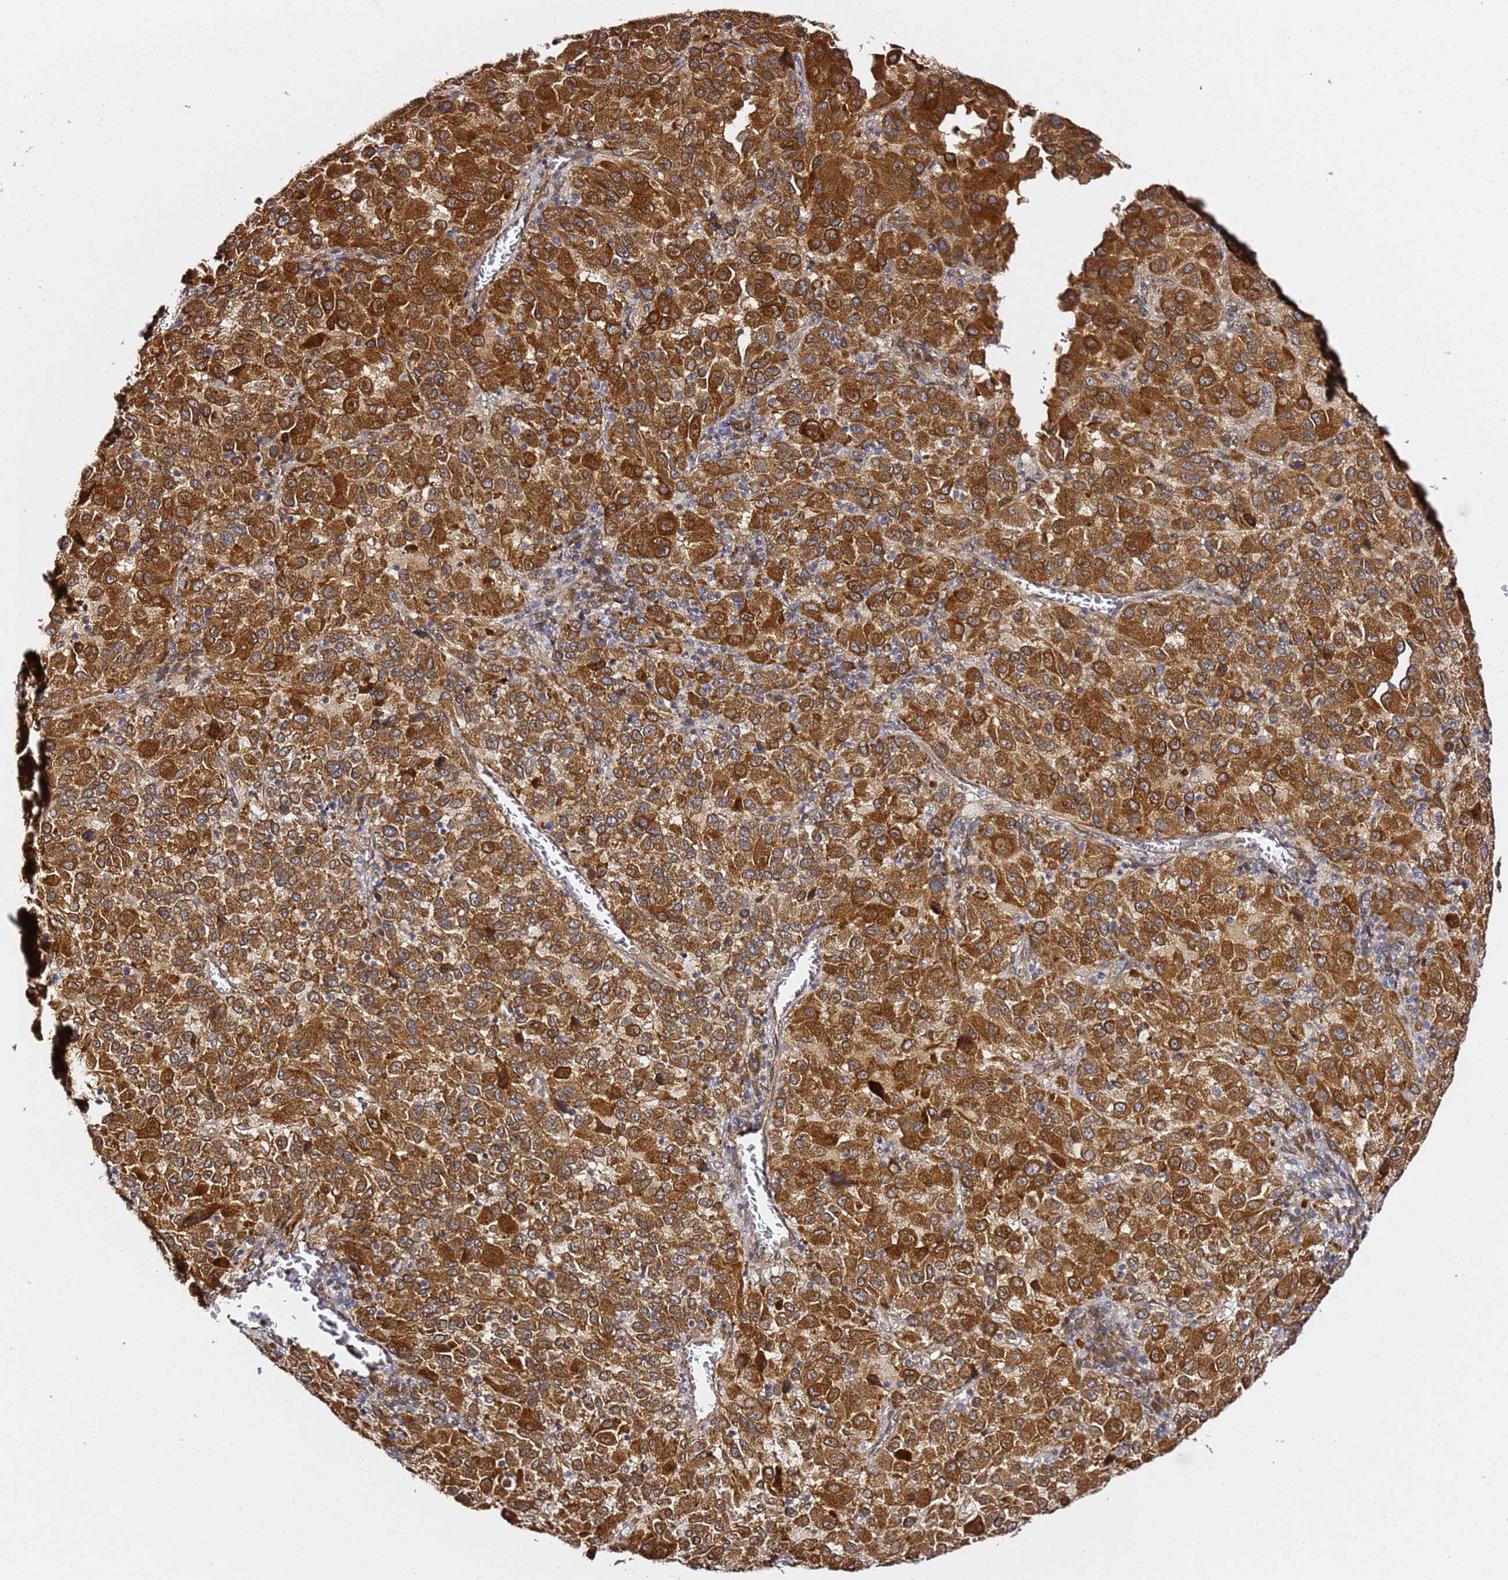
{"staining": {"intensity": "strong", "quantity": ">75%", "location": "cytoplasmic/membranous"}, "tissue": "melanoma", "cell_type": "Tumor cells", "image_type": "cancer", "snomed": [{"axis": "morphology", "description": "Malignant melanoma, Metastatic site"}, {"axis": "topography", "description": "Lung"}], "caption": "Human melanoma stained with a brown dye shows strong cytoplasmic/membranous positive expression in approximately >75% of tumor cells.", "gene": "PRKAB2", "patient": {"sex": "male", "age": 64}}